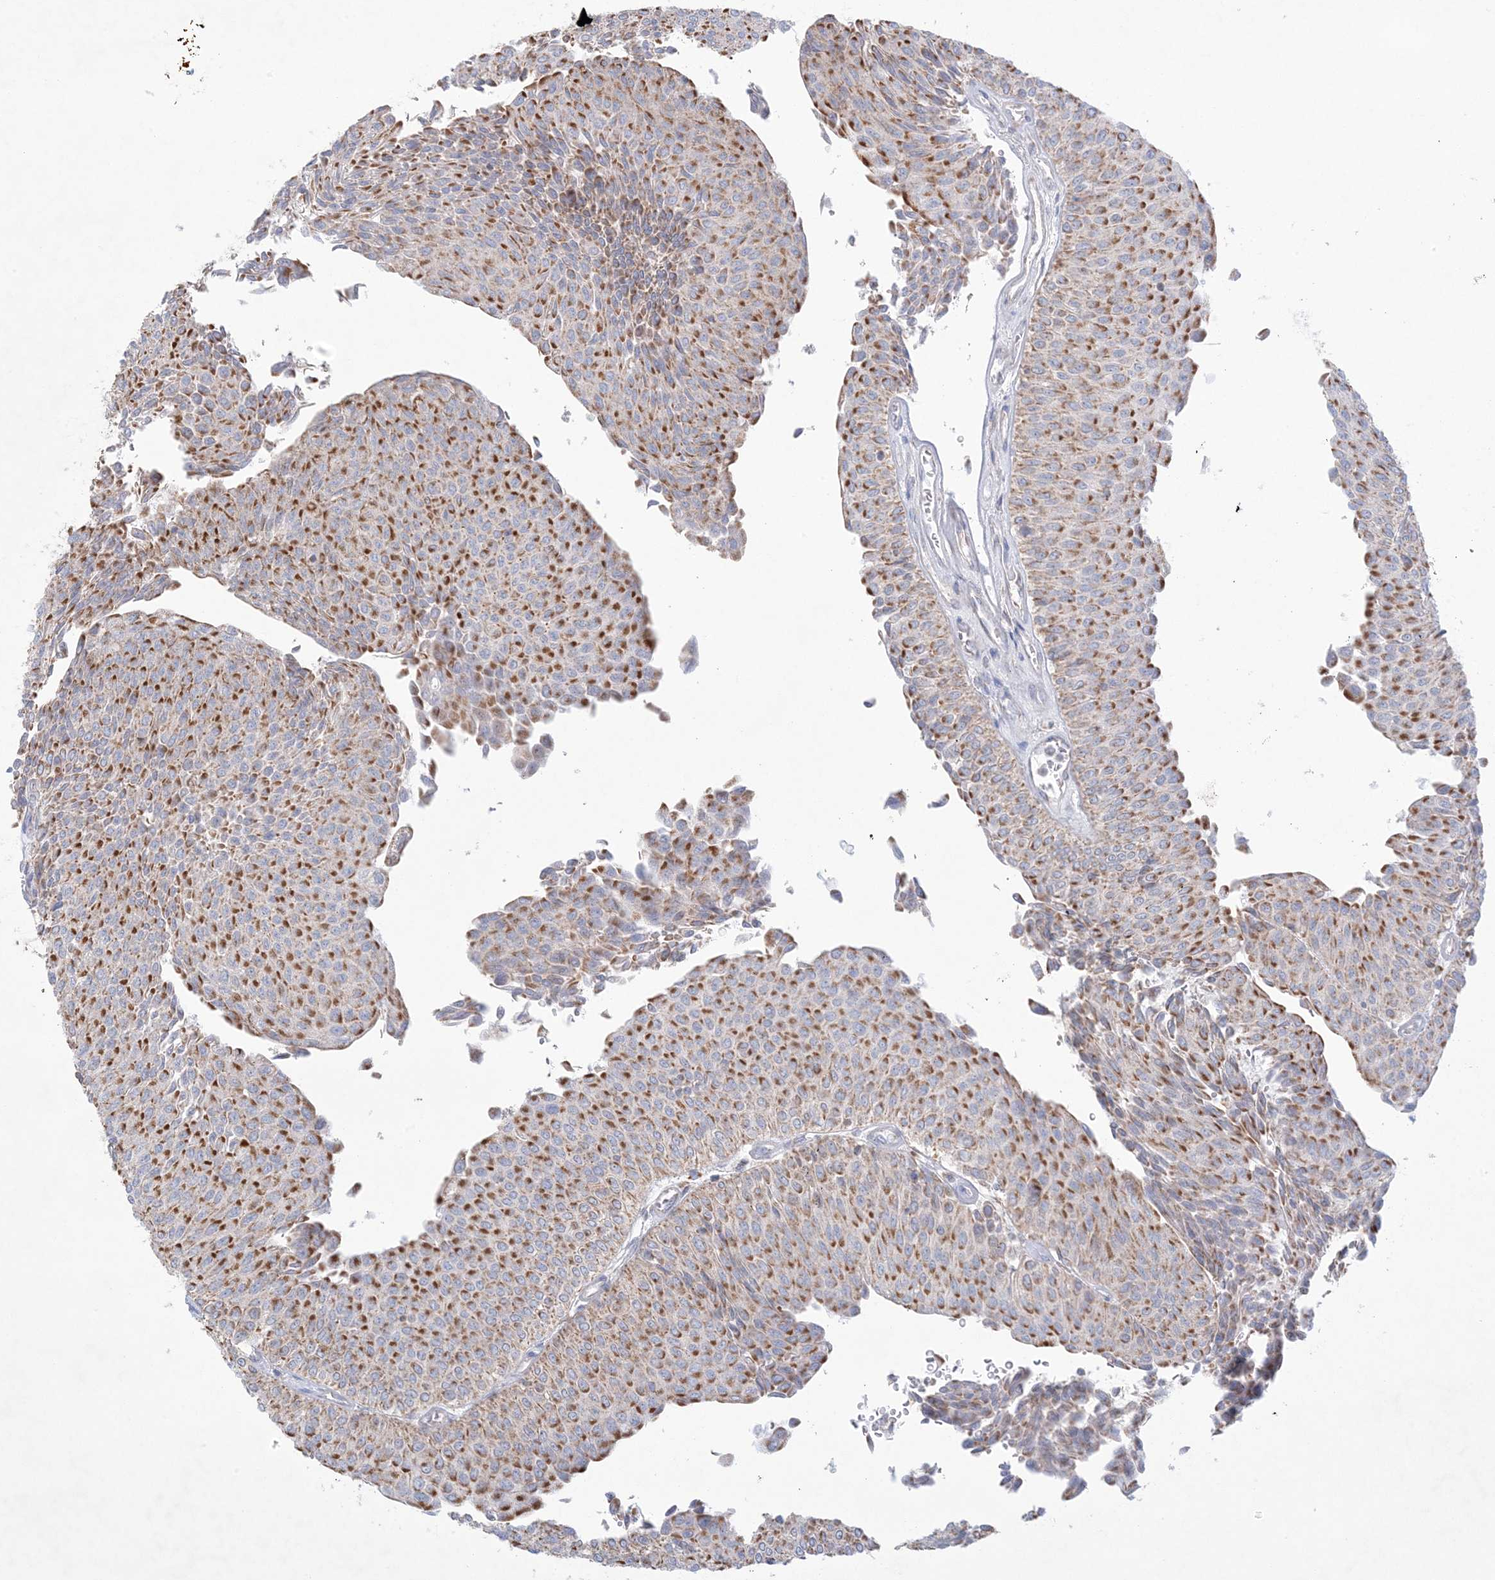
{"staining": {"intensity": "moderate", "quantity": ">75%", "location": "cytoplasmic/membranous"}, "tissue": "urothelial cancer", "cell_type": "Tumor cells", "image_type": "cancer", "snomed": [{"axis": "morphology", "description": "Urothelial carcinoma, Low grade"}, {"axis": "topography", "description": "Urinary bladder"}], "caption": "Immunohistochemical staining of low-grade urothelial carcinoma displays medium levels of moderate cytoplasmic/membranous expression in approximately >75% of tumor cells.", "gene": "KCTD6", "patient": {"sex": "male", "age": 78}}